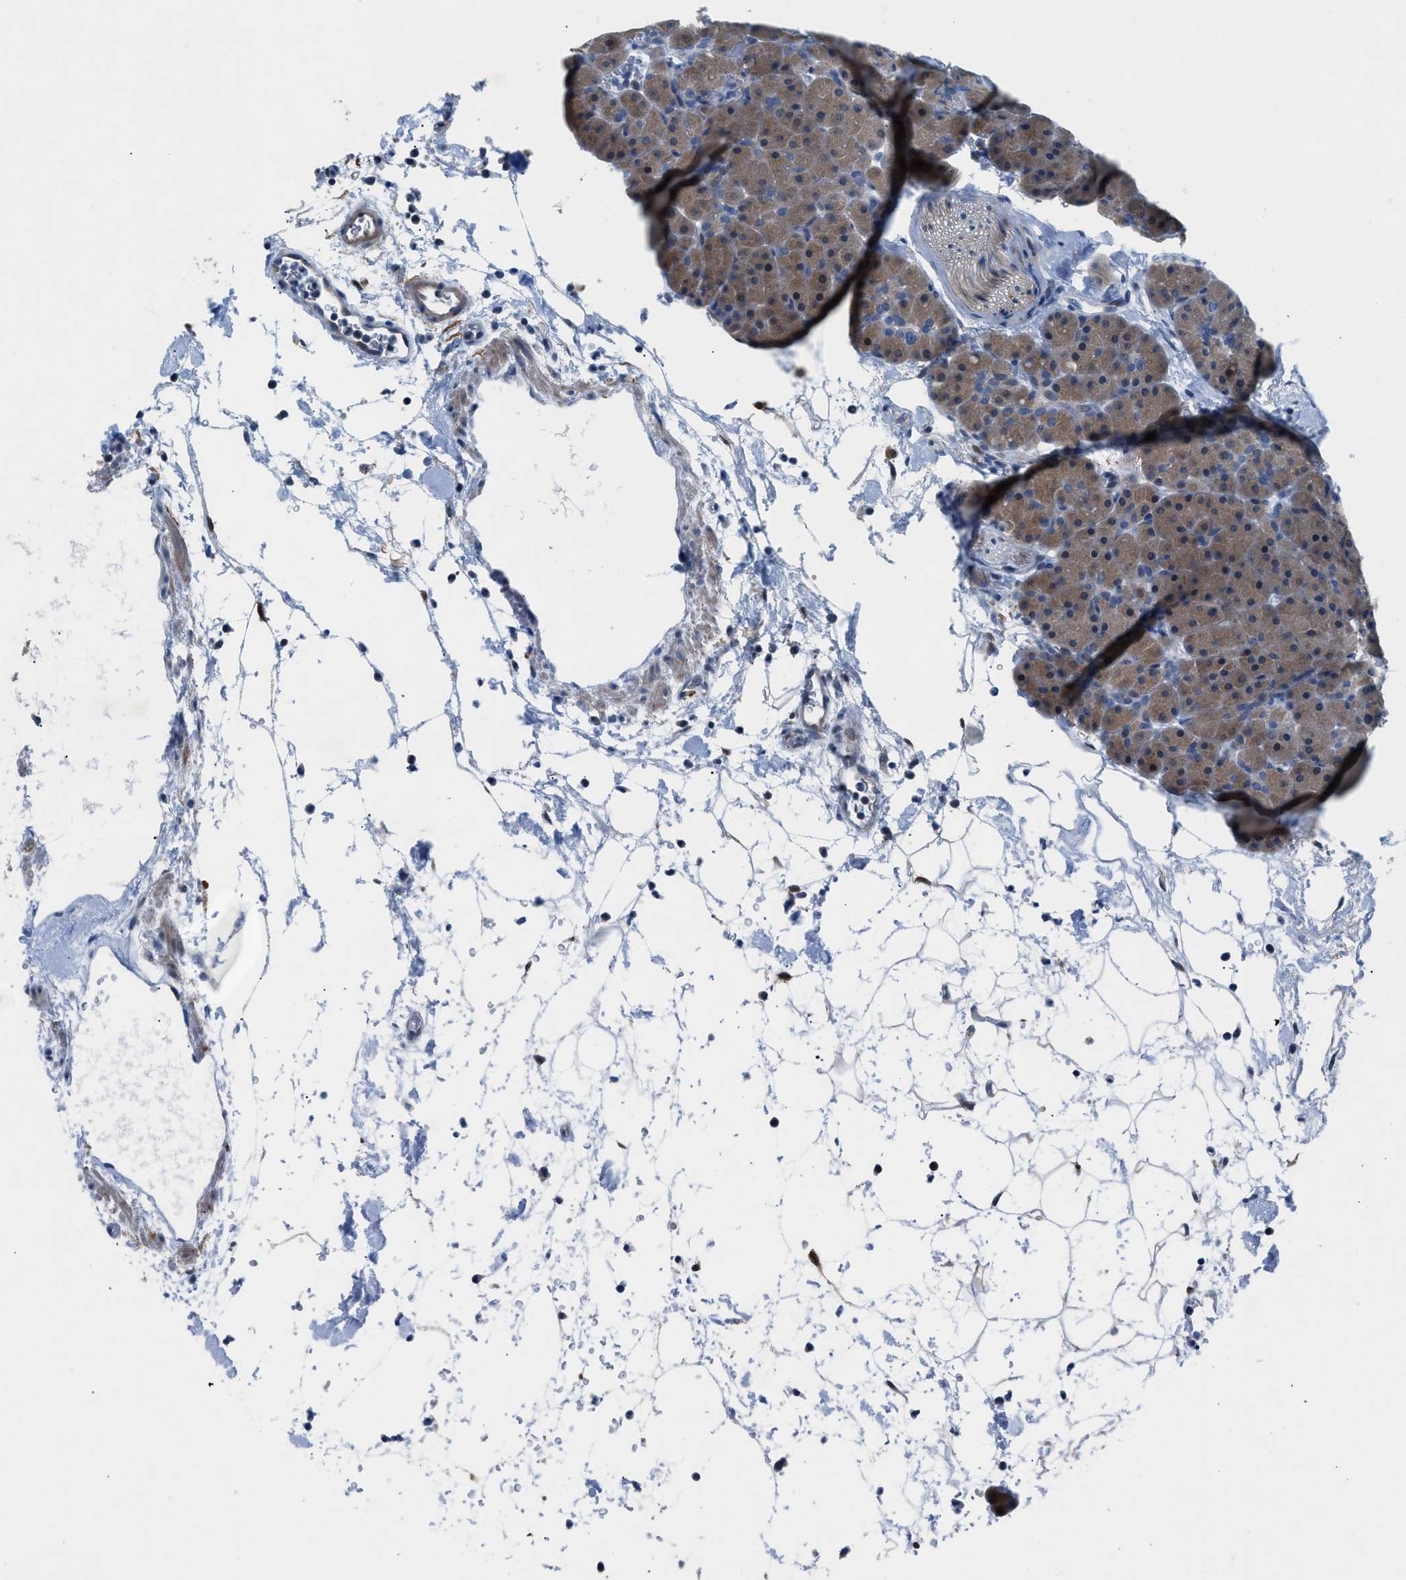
{"staining": {"intensity": "moderate", "quantity": ">75%", "location": "cytoplasmic/membranous"}, "tissue": "pancreas", "cell_type": "Exocrine glandular cells", "image_type": "normal", "snomed": [{"axis": "morphology", "description": "Normal tissue, NOS"}, {"axis": "topography", "description": "Pancreas"}], "caption": "High-power microscopy captured an immunohistochemistry (IHC) image of benign pancreas, revealing moderate cytoplasmic/membranous positivity in approximately >75% of exocrine glandular cells.", "gene": "UAP1", "patient": {"sex": "male", "age": 66}}